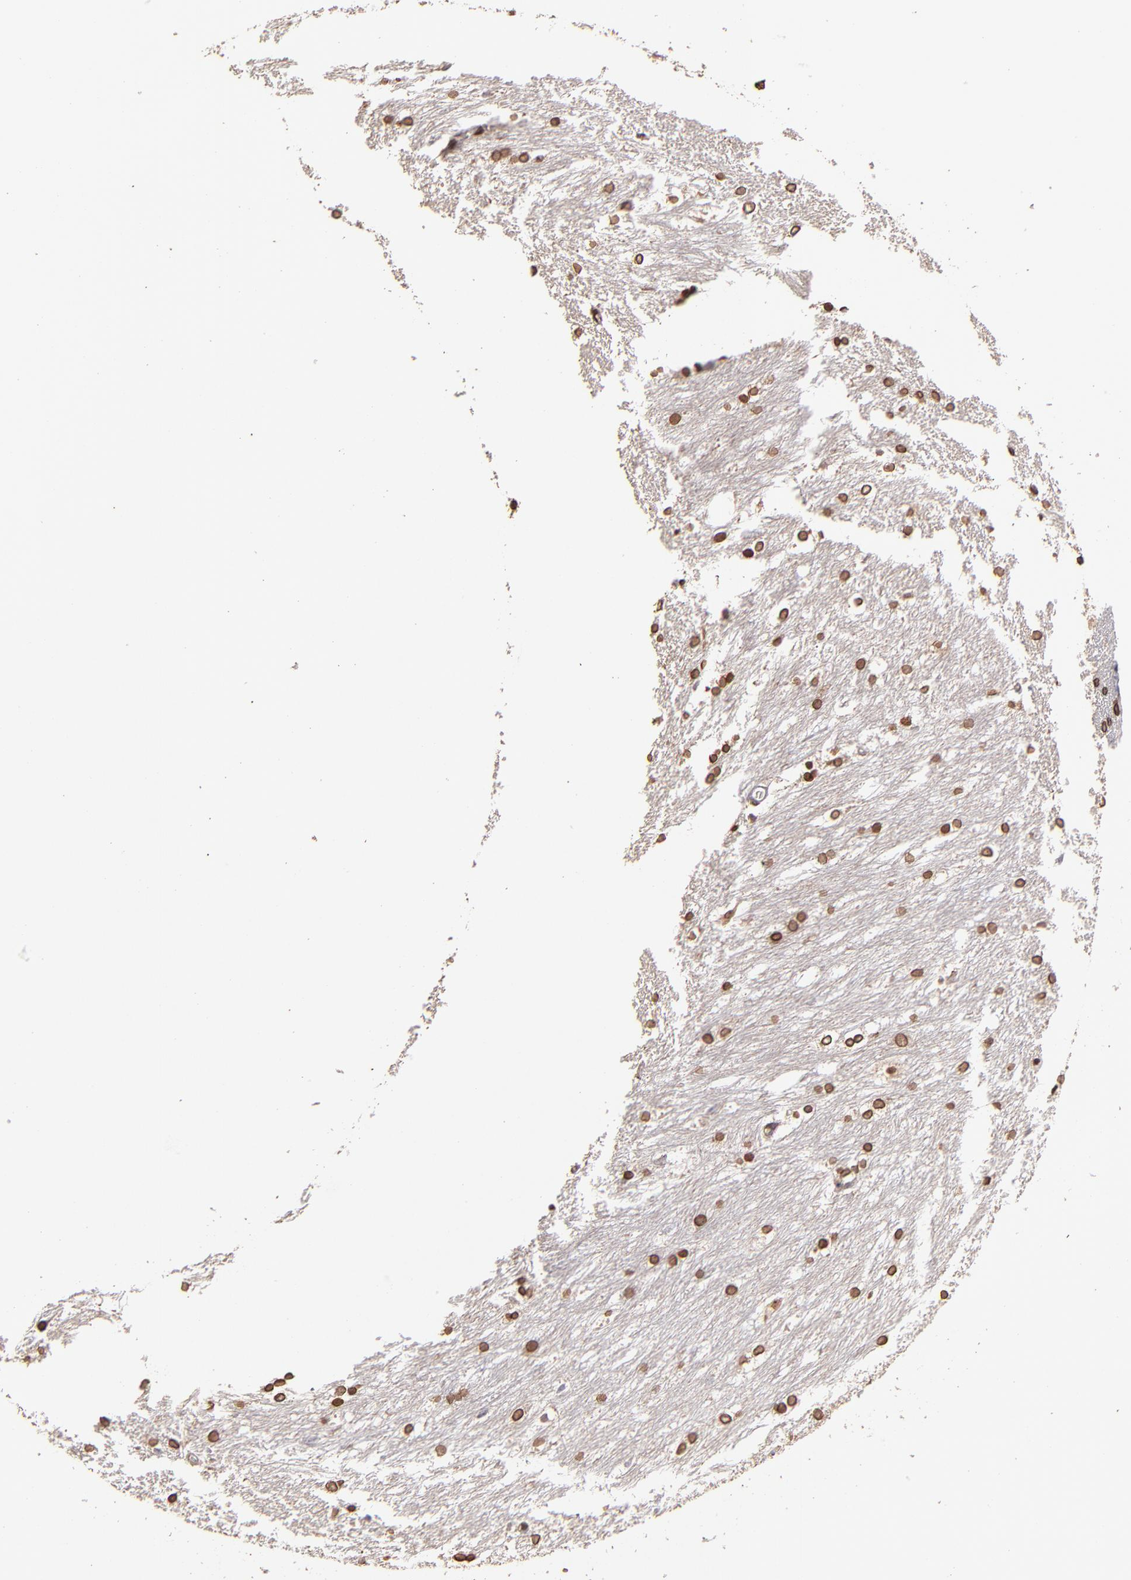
{"staining": {"intensity": "moderate", "quantity": ">75%", "location": "cytoplasmic/membranous,nuclear"}, "tissue": "caudate", "cell_type": "Glial cells", "image_type": "normal", "snomed": [{"axis": "morphology", "description": "Normal tissue, NOS"}, {"axis": "topography", "description": "Lateral ventricle wall"}], "caption": "This is an image of immunohistochemistry (IHC) staining of unremarkable caudate, which shows moderate expression in the cytoplasmic/membranous,nuclear of glial cells.", "gene": "PUM3", "patient": {"sex": "female", "age": 19}}